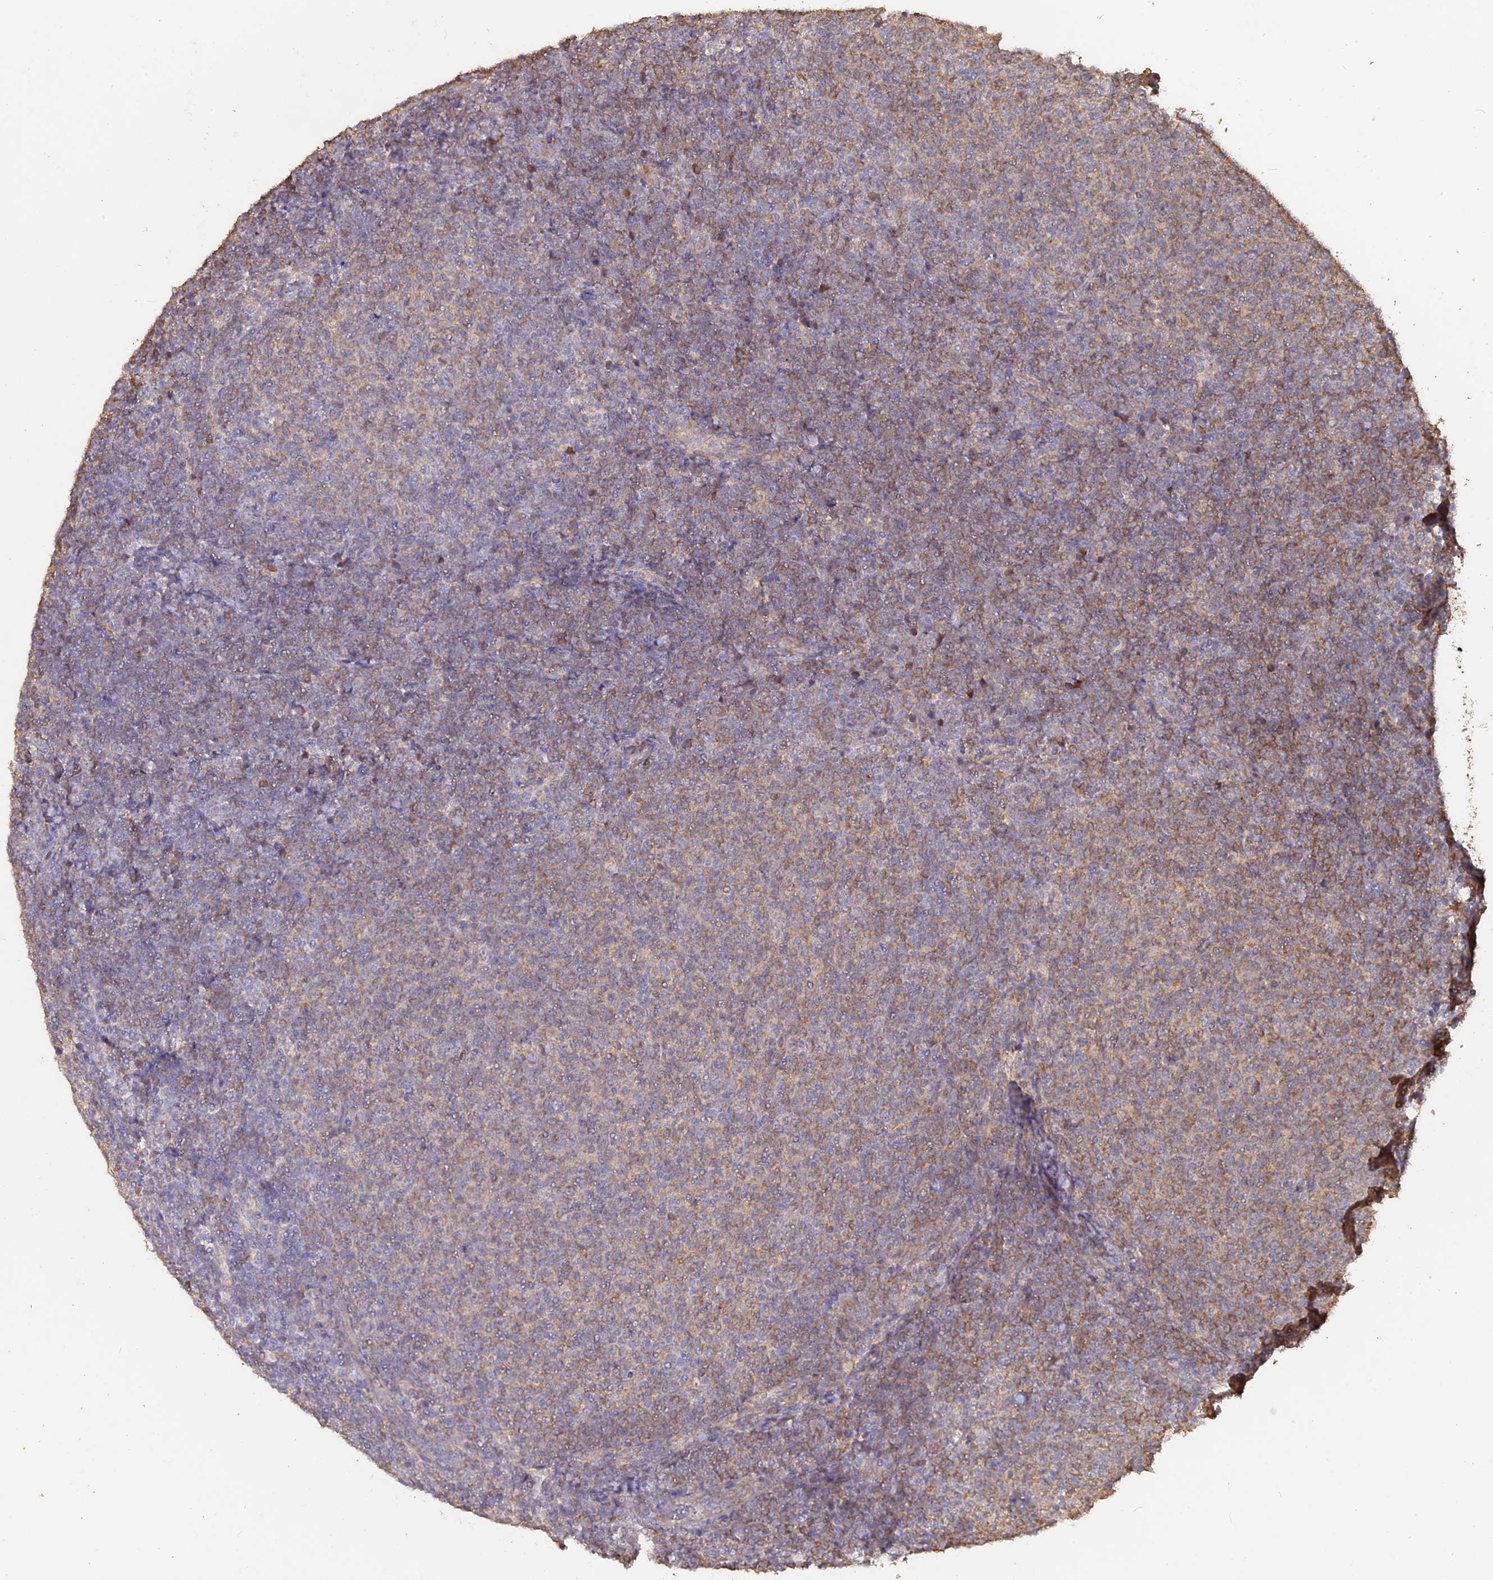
{"staining": {"intensity": "weak", "quantity": "<25%", "location": "cytoplasmic/membranous"}, "tissue": "lymphoma", "cell_type": "Tumor cells", "image_type": "cancer", "snomed": [{"axis": "morphology", "description": "Malignant lymphoma, non-Hodgkin's type, Low grade"}, {"axis": "topography", "description": "Lymph node"}], "caption": "Lymphoma stained for a protein using immunohistochemistry (IHC) demonstrates no staining tumor cells.", "gene": "LAYN", "patient": {"sex": "male", "age": 66}}